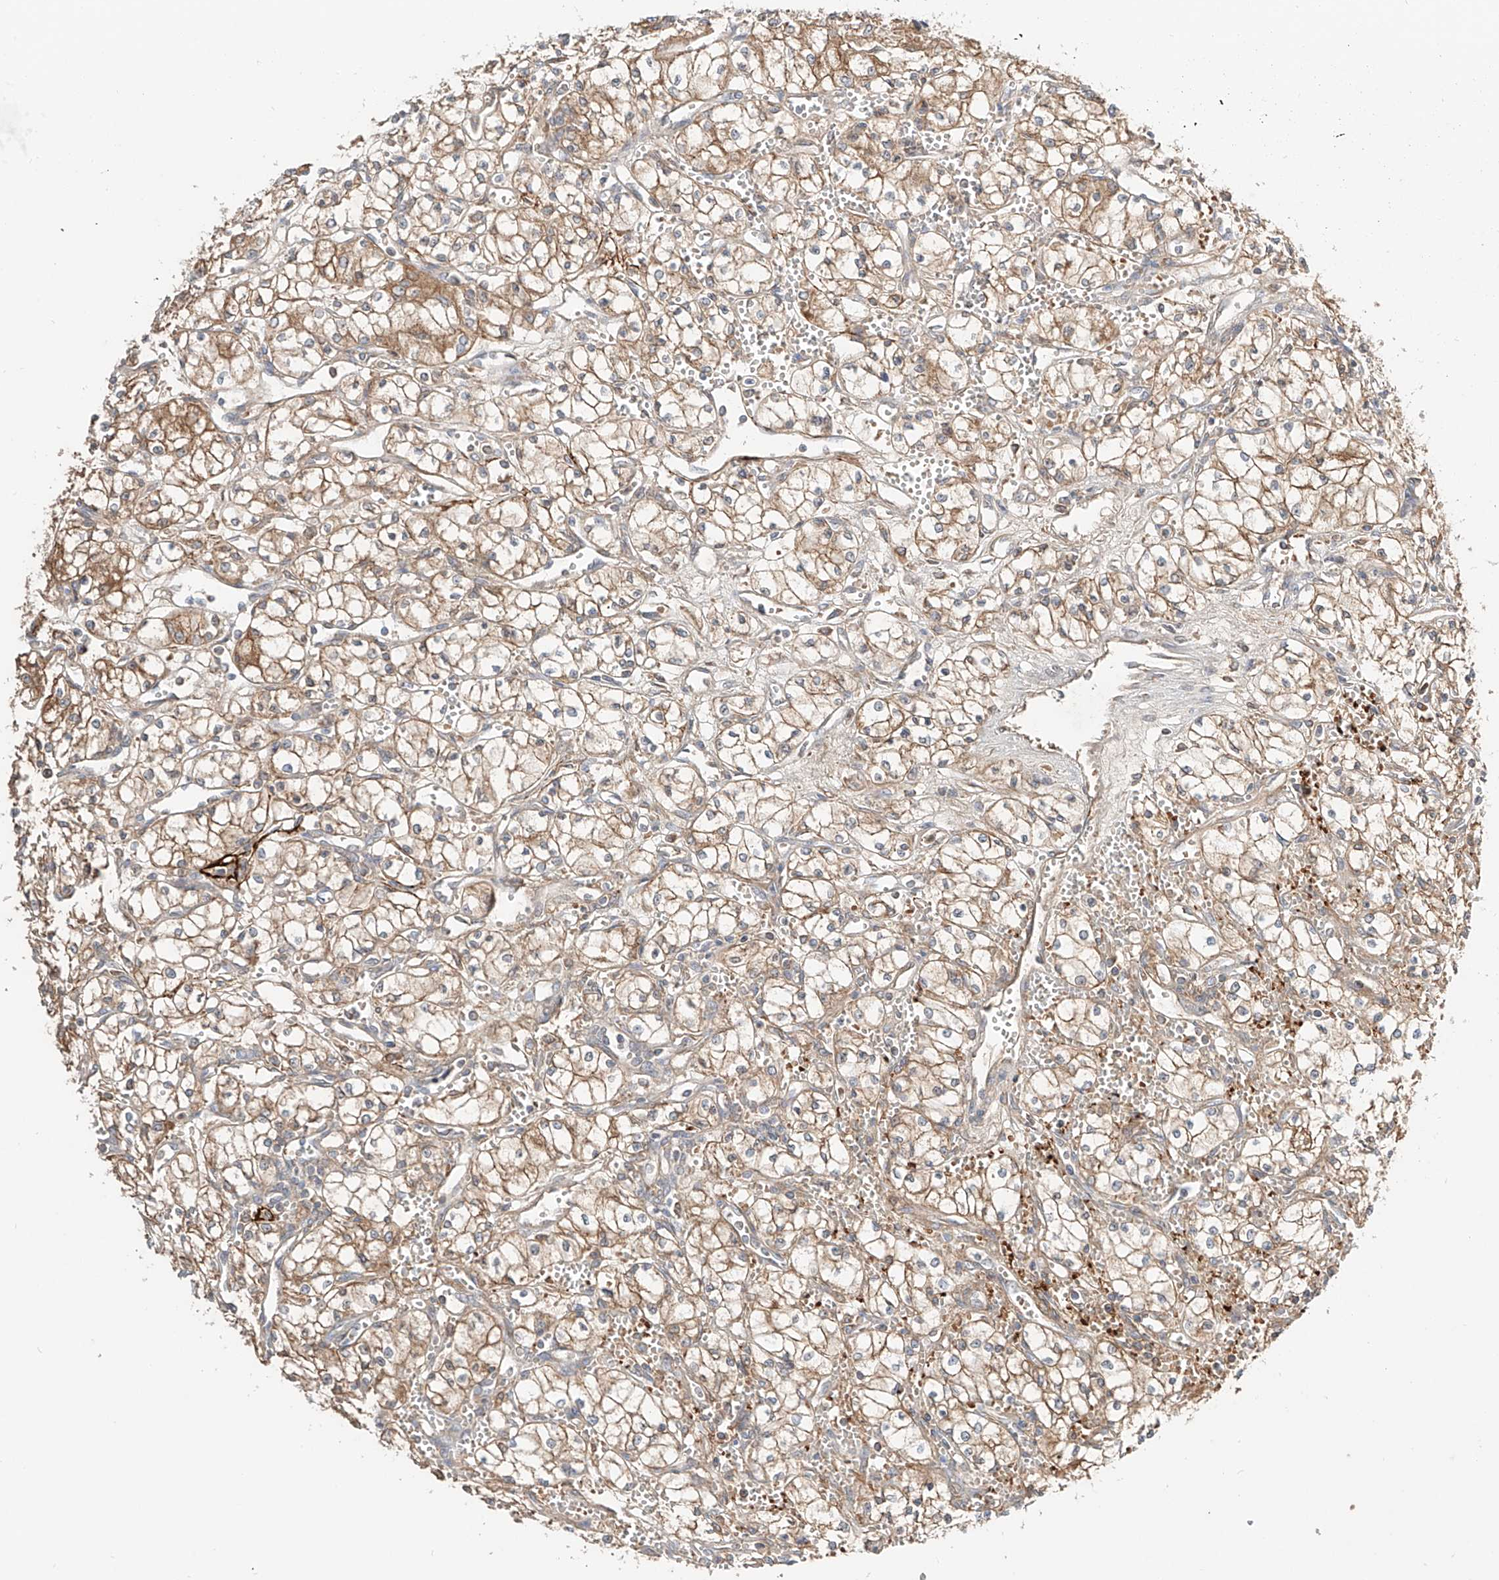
{"staining": {"intensity": "moderate", "quantity": ">75%", "location": "cytoplasmic/membranous"}, "tissue": "renal cancer", "cell_type": "Tumor cells", "image_type": "cancer", "snomed": [{"axis": "morphology", "description": "Normal tissue, NOS"}, {"axis": "morphology", "description": "Adenocarcinoma, NOS"}, {"axis": "topography", "description": "Kidney"}], "caption": "Protein staining of renal cancer (adenocarcinoma) tissue demonstrates moderate cytoplasmic/membranous positivity in about >75% of tumor cells.", "gene": "ERO1A", "patient": {"sex": "male", "age": 59}}